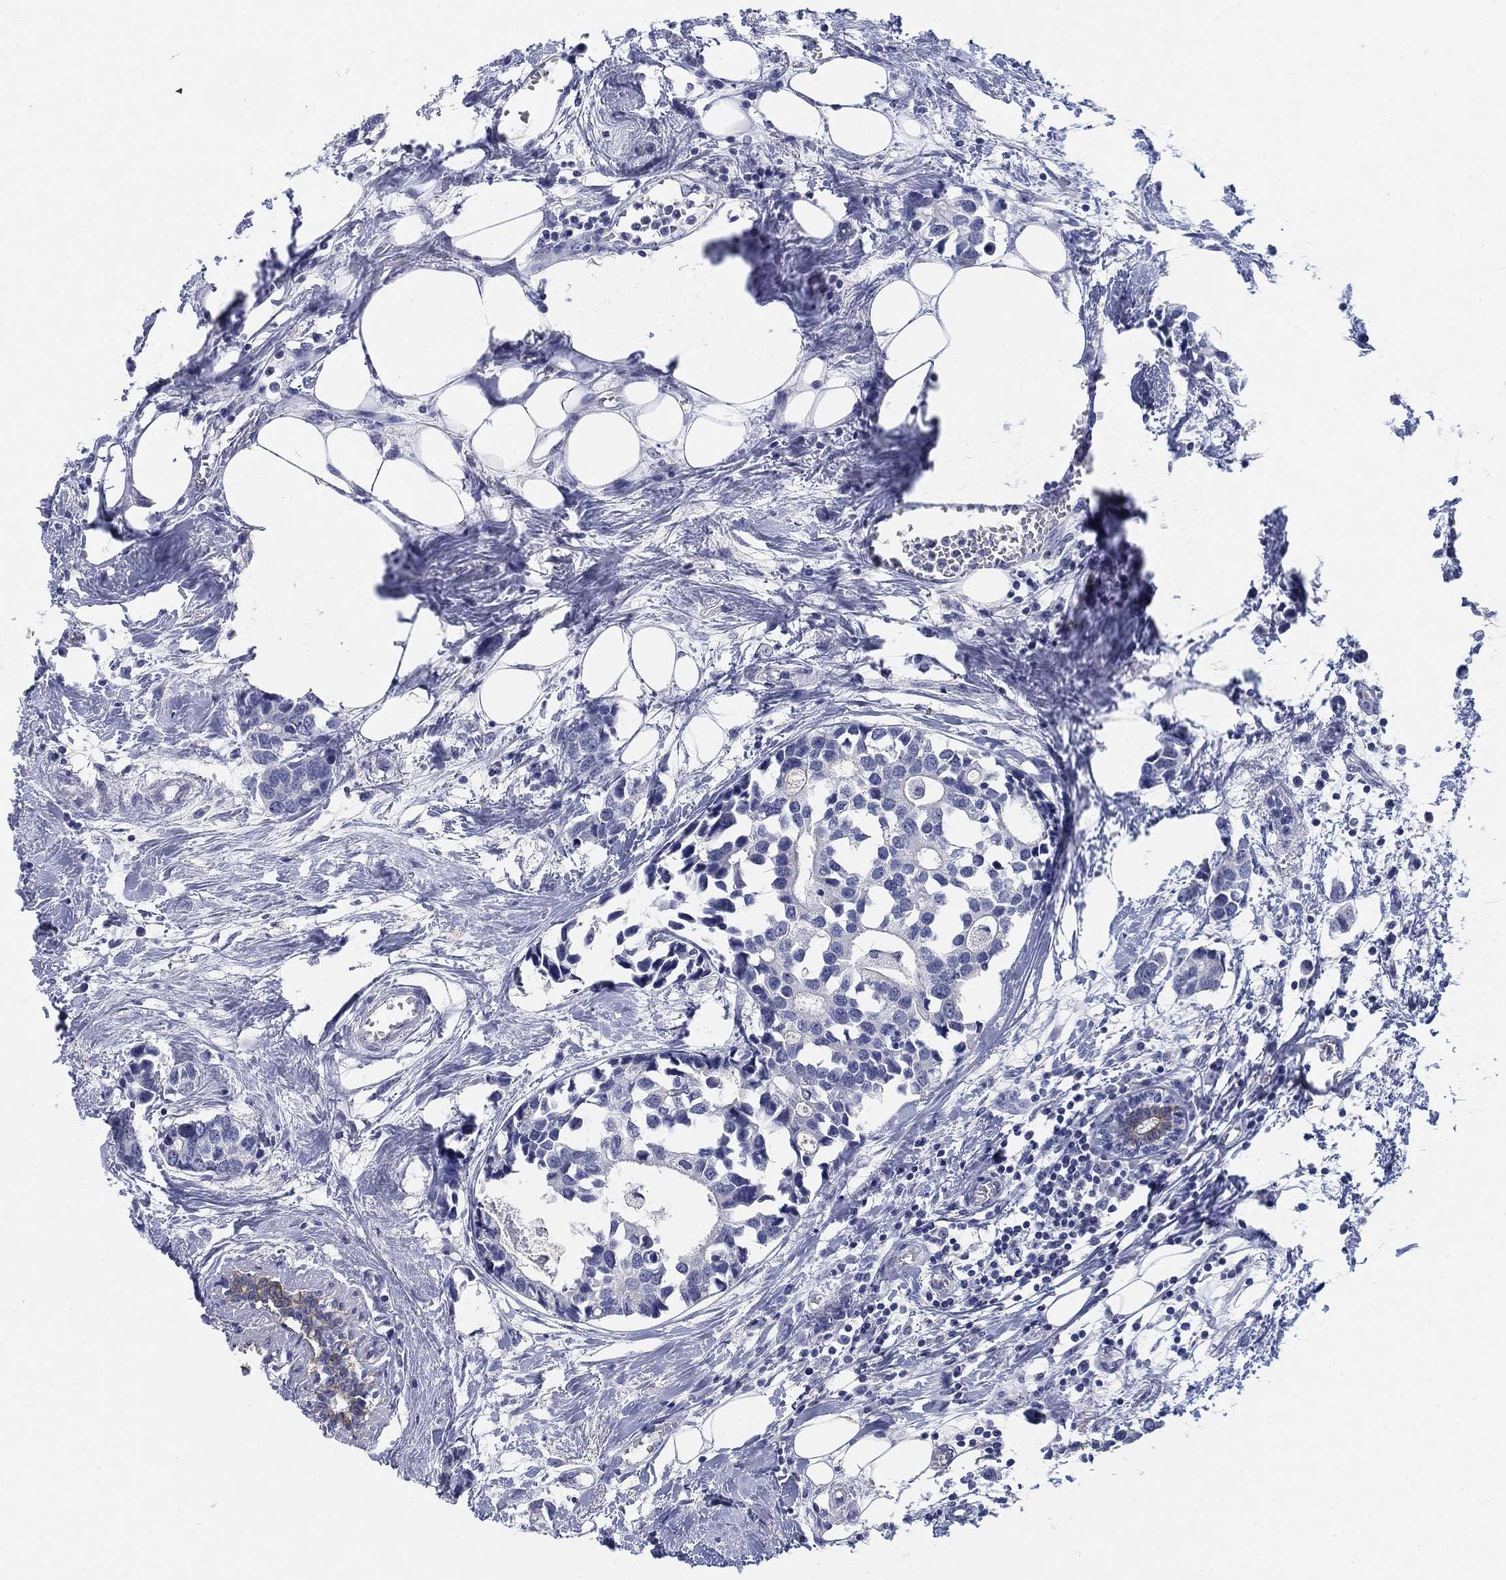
{"staining": {"intensity": "negative", "quantity": "none", "location": "none"}, "tissue": "breast cancer", "cell_type": "Tumor cells", "image_type": "cancer", "snomed": [{"axis": "morphology", "description": "Duct carcinoma"}, {"axis": "topography", "description": "Breast"}], "caption": "Tumor cells show no significant protein staining in infiltrating ductal carcinoma (breast).", "gene": "CLUL1", "patient": {"sex": "female", "age": 83}}